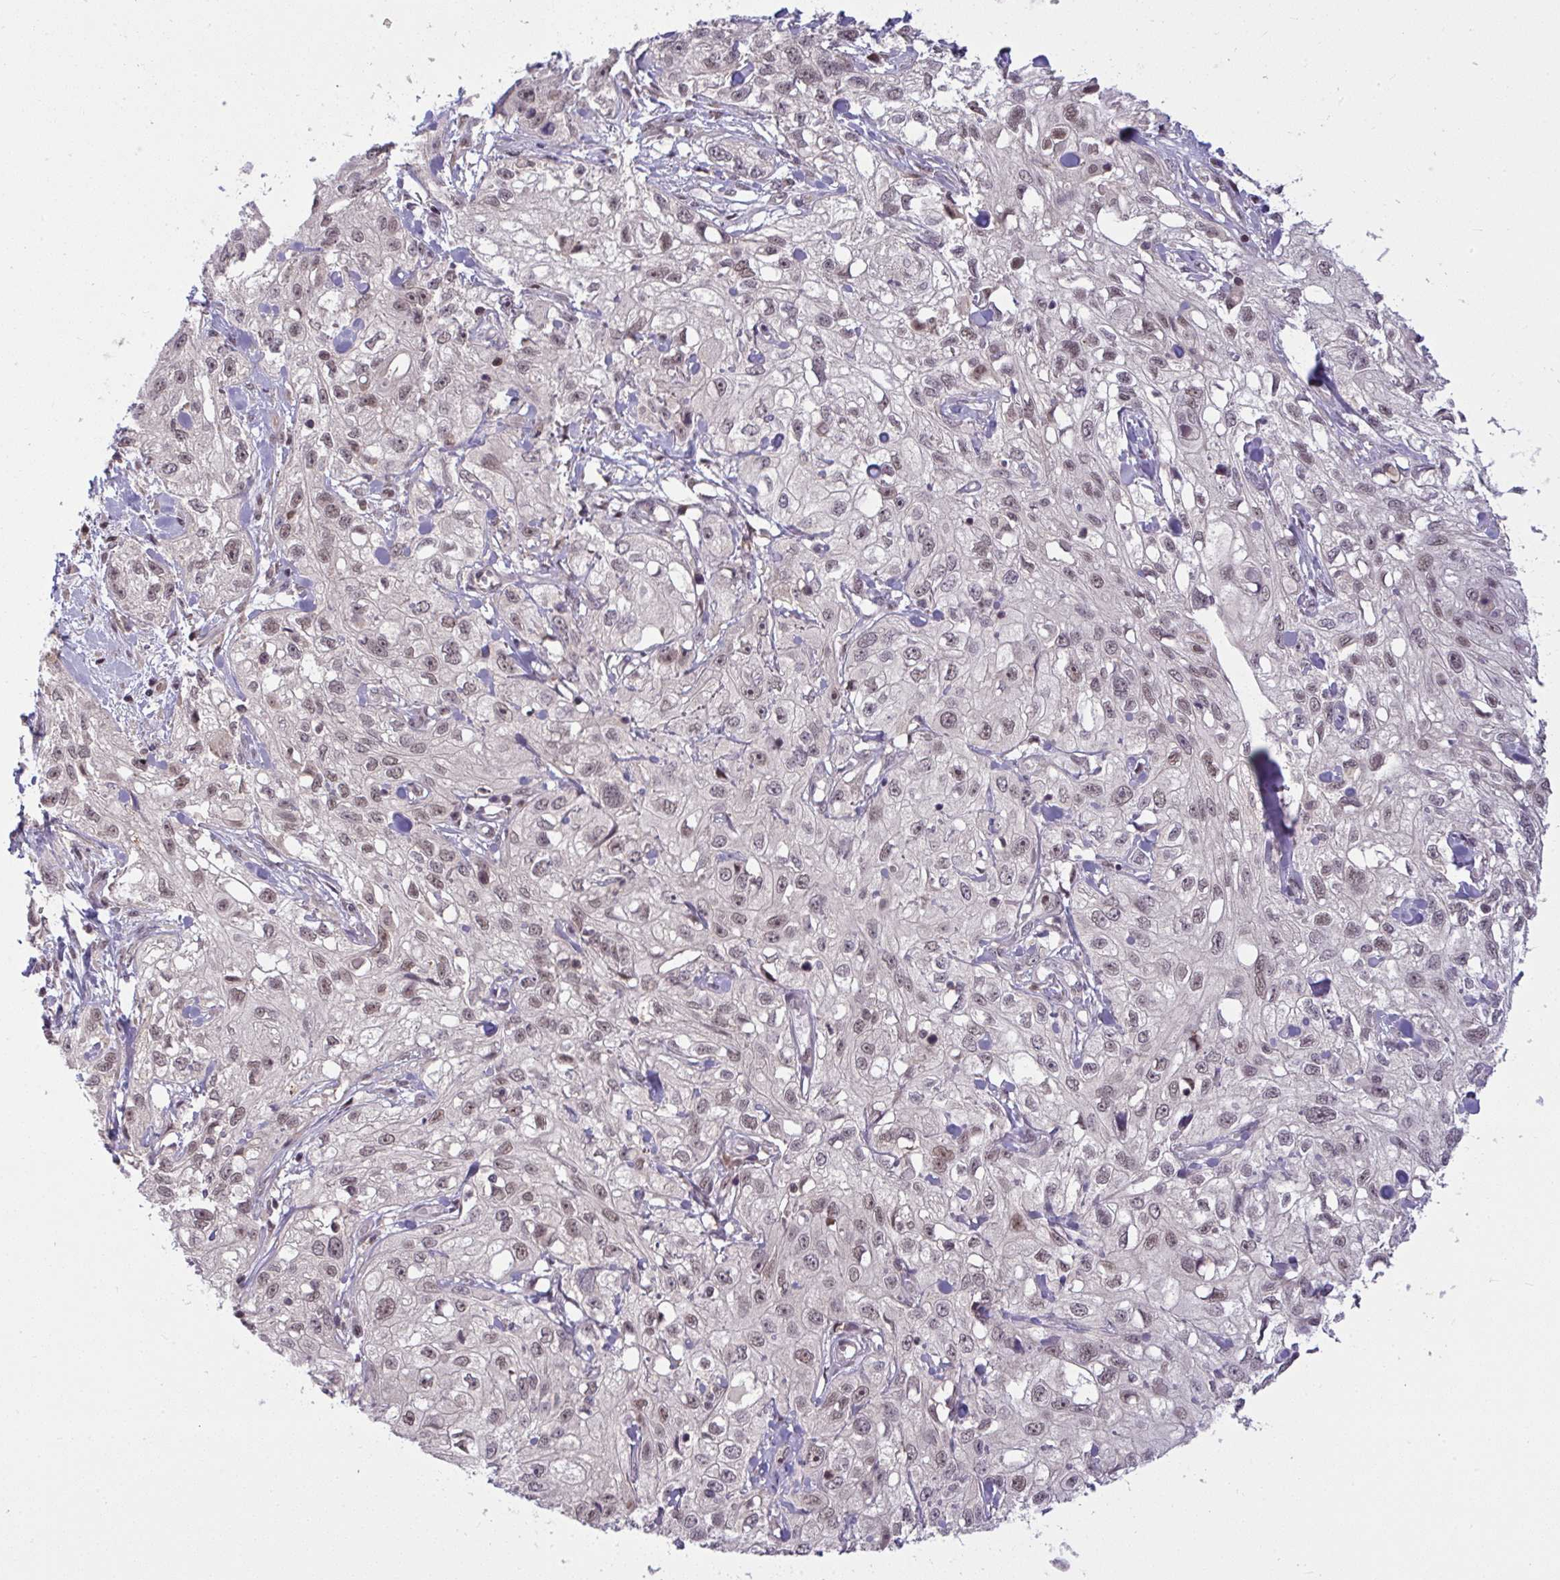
{"staining": {"intensity": "weak", "quantity": ">75%", "location": "nuclear"}, "tissue": "skin cancer", "cell_type": "Tumor cells", "image_type": "cancer", "snomed": [{"axis": "morphology", "description": "Squamous cell carcinoma, NOS"}, {"axis": "topography", "description": "Skin"}, {"axis": "topography", "description": "Vulva"}], "caption": "Skin cancer stained with immunohistochemistry (IHC) shows weak nuclear staining in approximately >75% of tumor cells.", "gene": "KLF2", "patient": {"sex": "female", "age": 86}}